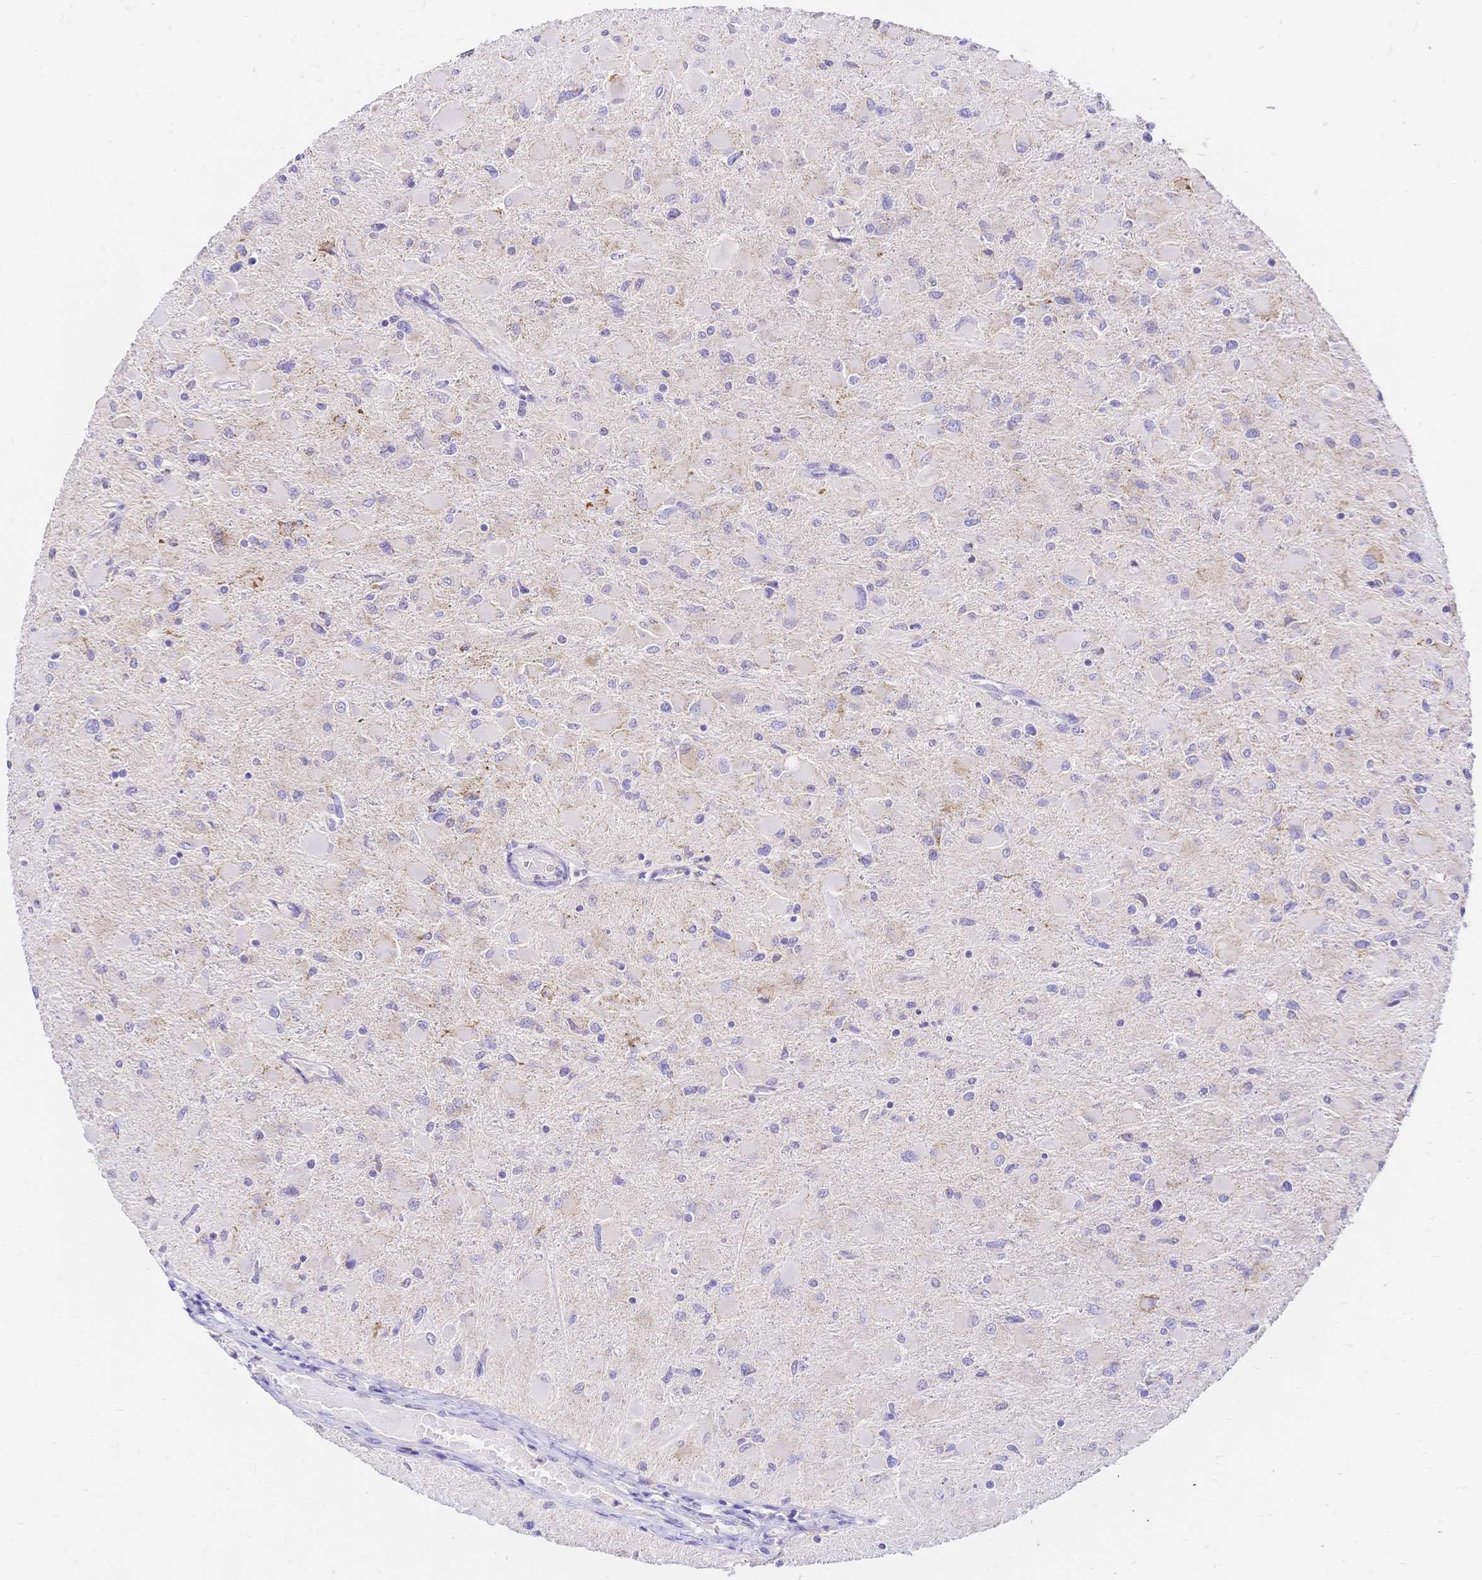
{"staining": {"intensity": "negative", "quantity": "none", "location": "none"}, "tissue": "glioma", "cell_type": "Tumor cells", "image_type": "cancer", "snomed": [{"axis": "morphology", "description": "Glioma, malignant, High grade"}, {"axis": "topography", "description": "Cerebral cortex"}], "caption": "A histopathology image of glioma stained for a protein reveals no brown staining in tumor cells.", "gene": "CLEC18B", "patient": {"sex": "female", "age": 36}}